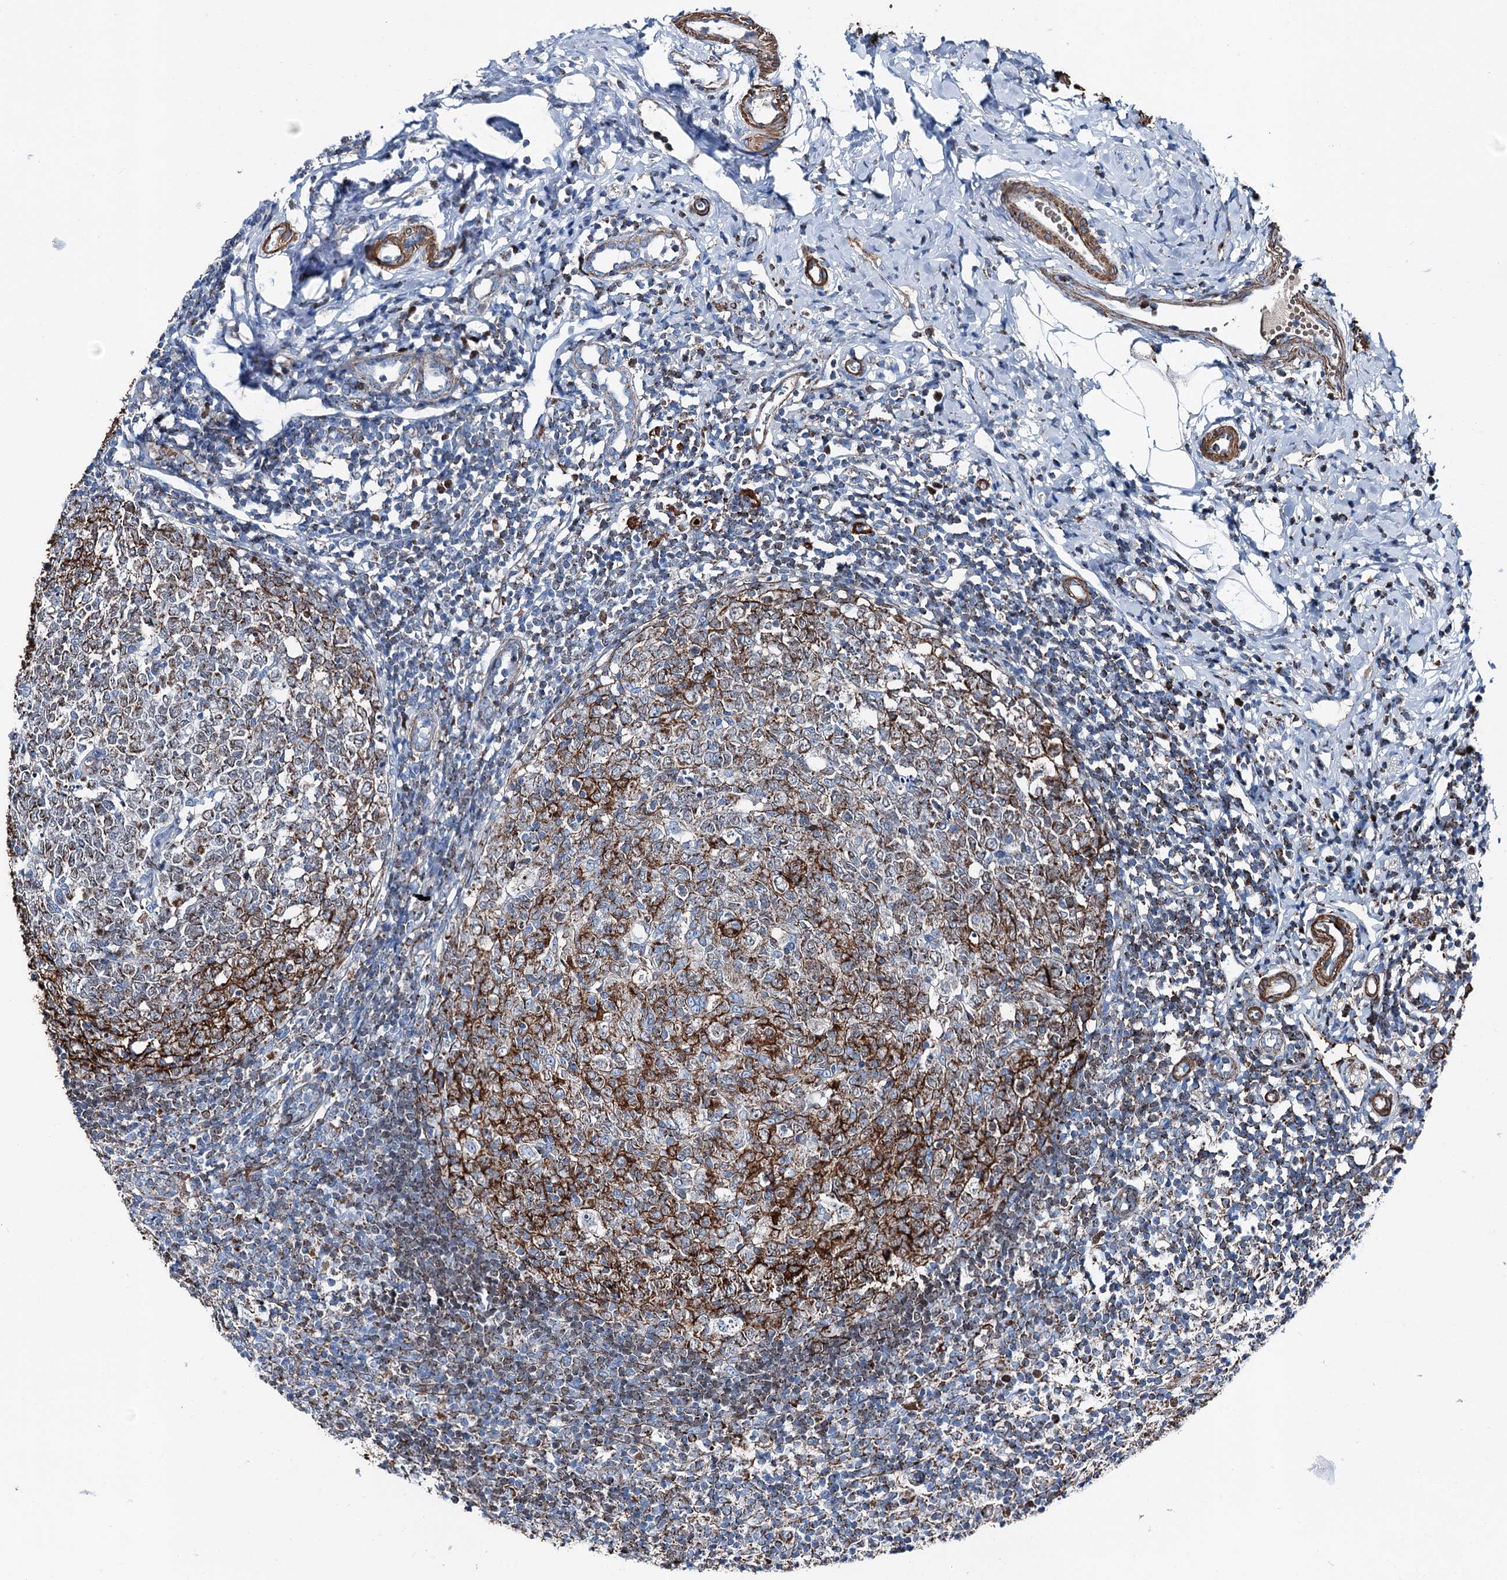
{"staining": {"intensity": "weak", "quantity": "25%-75%", "location": "cytoplasmic/membranous"}, "tissue": "appendix", "cell_type": "Glandular cells", "image_type": "normal", "snomed": [{"axis": "morphology", "description": "Normal tissue, NOS"}, {"axis": "topography", "description": "Appendix"}], "caption": "Appendix stained with DAB (3,3'-diaminobenzidine) immunohistochemistry (IHC) displays low levels of weak cytoplasmic/membranous staining in about 25%-75% of glandular cells.", "gene": "DDIAS", "patient": {"sex": "male", "age": 14}}